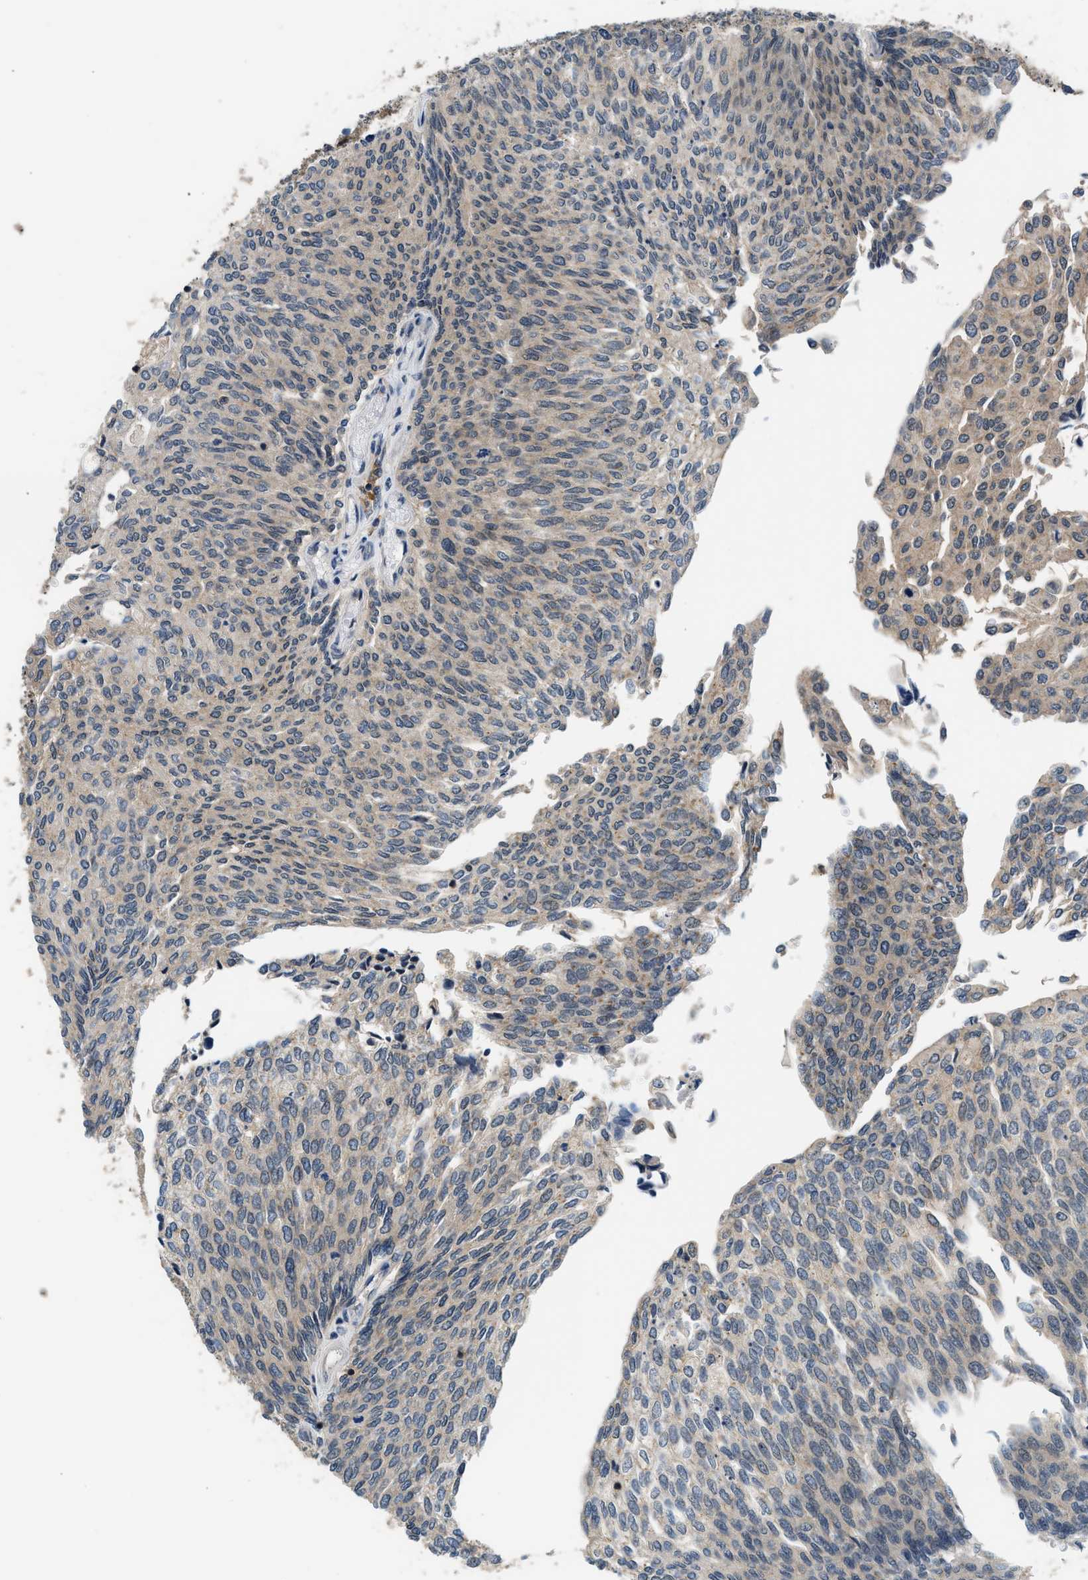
{"staining": {"intensity": "weak", "quantity": "25%-75%", "location": "cytoplasmic/membranous"}, "tissue": "urothelial cancer", "cell_type": "Tumor cells", "image_type": "cancer", "snomed": [{"axis": "morphology", "description": "Urothelial carcinoma, Low grade"}, {"axis": "topography", "description": "Urinary bladder"}], "caption": "DAB immunohistochemical staining of human urothelial carcinoma (low-grade) exhibits weak cytoplasmic/membranous protein staining in about 25%-75% of tumor cells.", "gene": "MTMR1", "patient": {"sex": "female", "age": 79}}